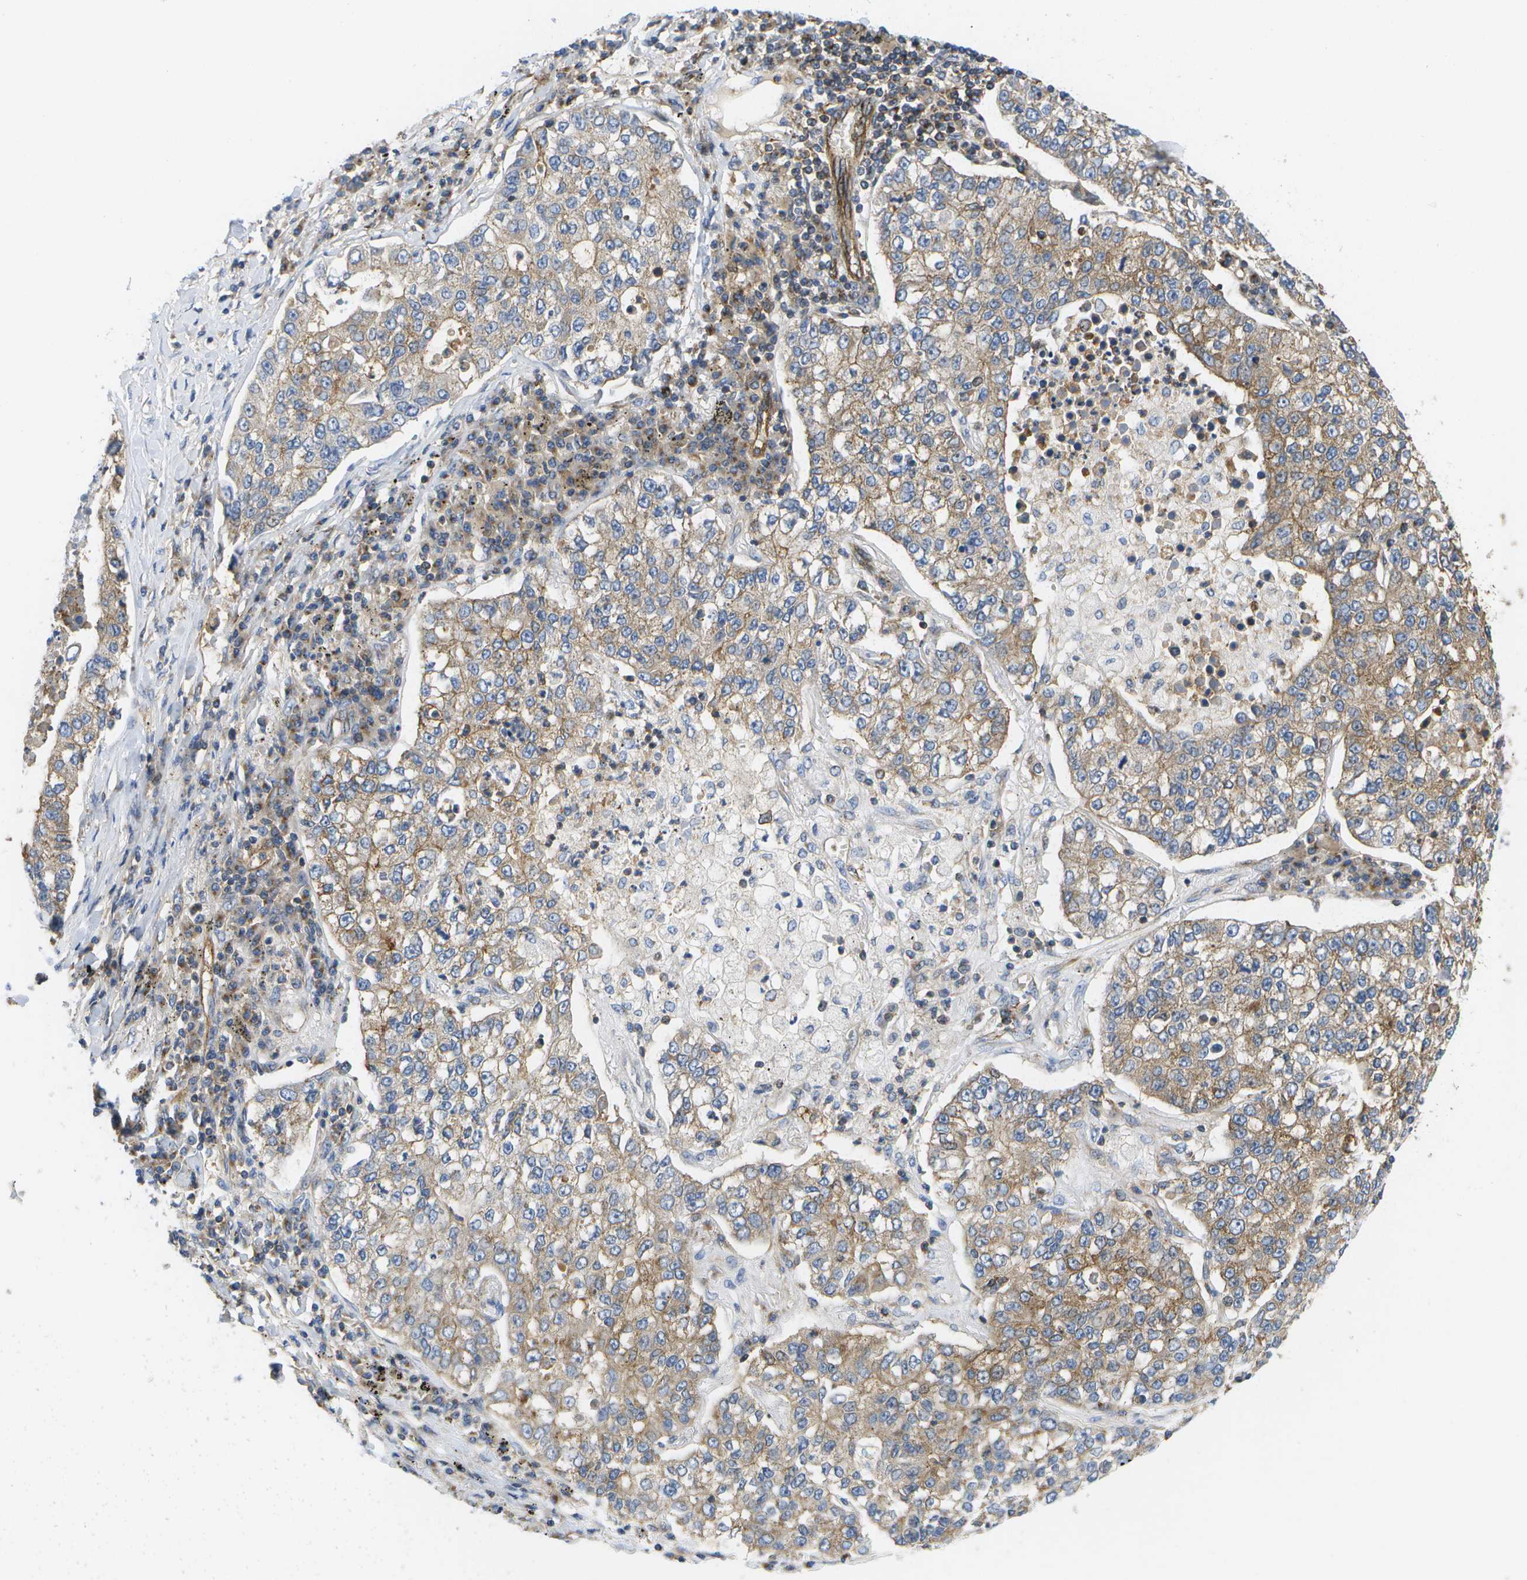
{"staining": {"intensity": "weak", "quantity": ">75%", "location": "cytoplasmic/membranous"}, "tissue": "lung cancer", "cell_type": "Tumor cells", "image_type": "cancer", "snomed": [{"axis": "morphology", "description": "Adenocarcinoma, NOS"}, {"axis": "topography", "description": "Lung"}], "caption": "IHC staining of lung cancer, which demonstrates low levels of weak cytoplasmic/membranous positivity in about >75% of tumor cells indicating weak cytoplasmic/membranous protein staining. The staining was performed using DAB (3,3'-diaminobenzidine) (brown) for protein detection and nuclei were counterstained in hematoxylin (blue).", "gene": "BST2", "patient": {"sex": "male", "age": 49}}